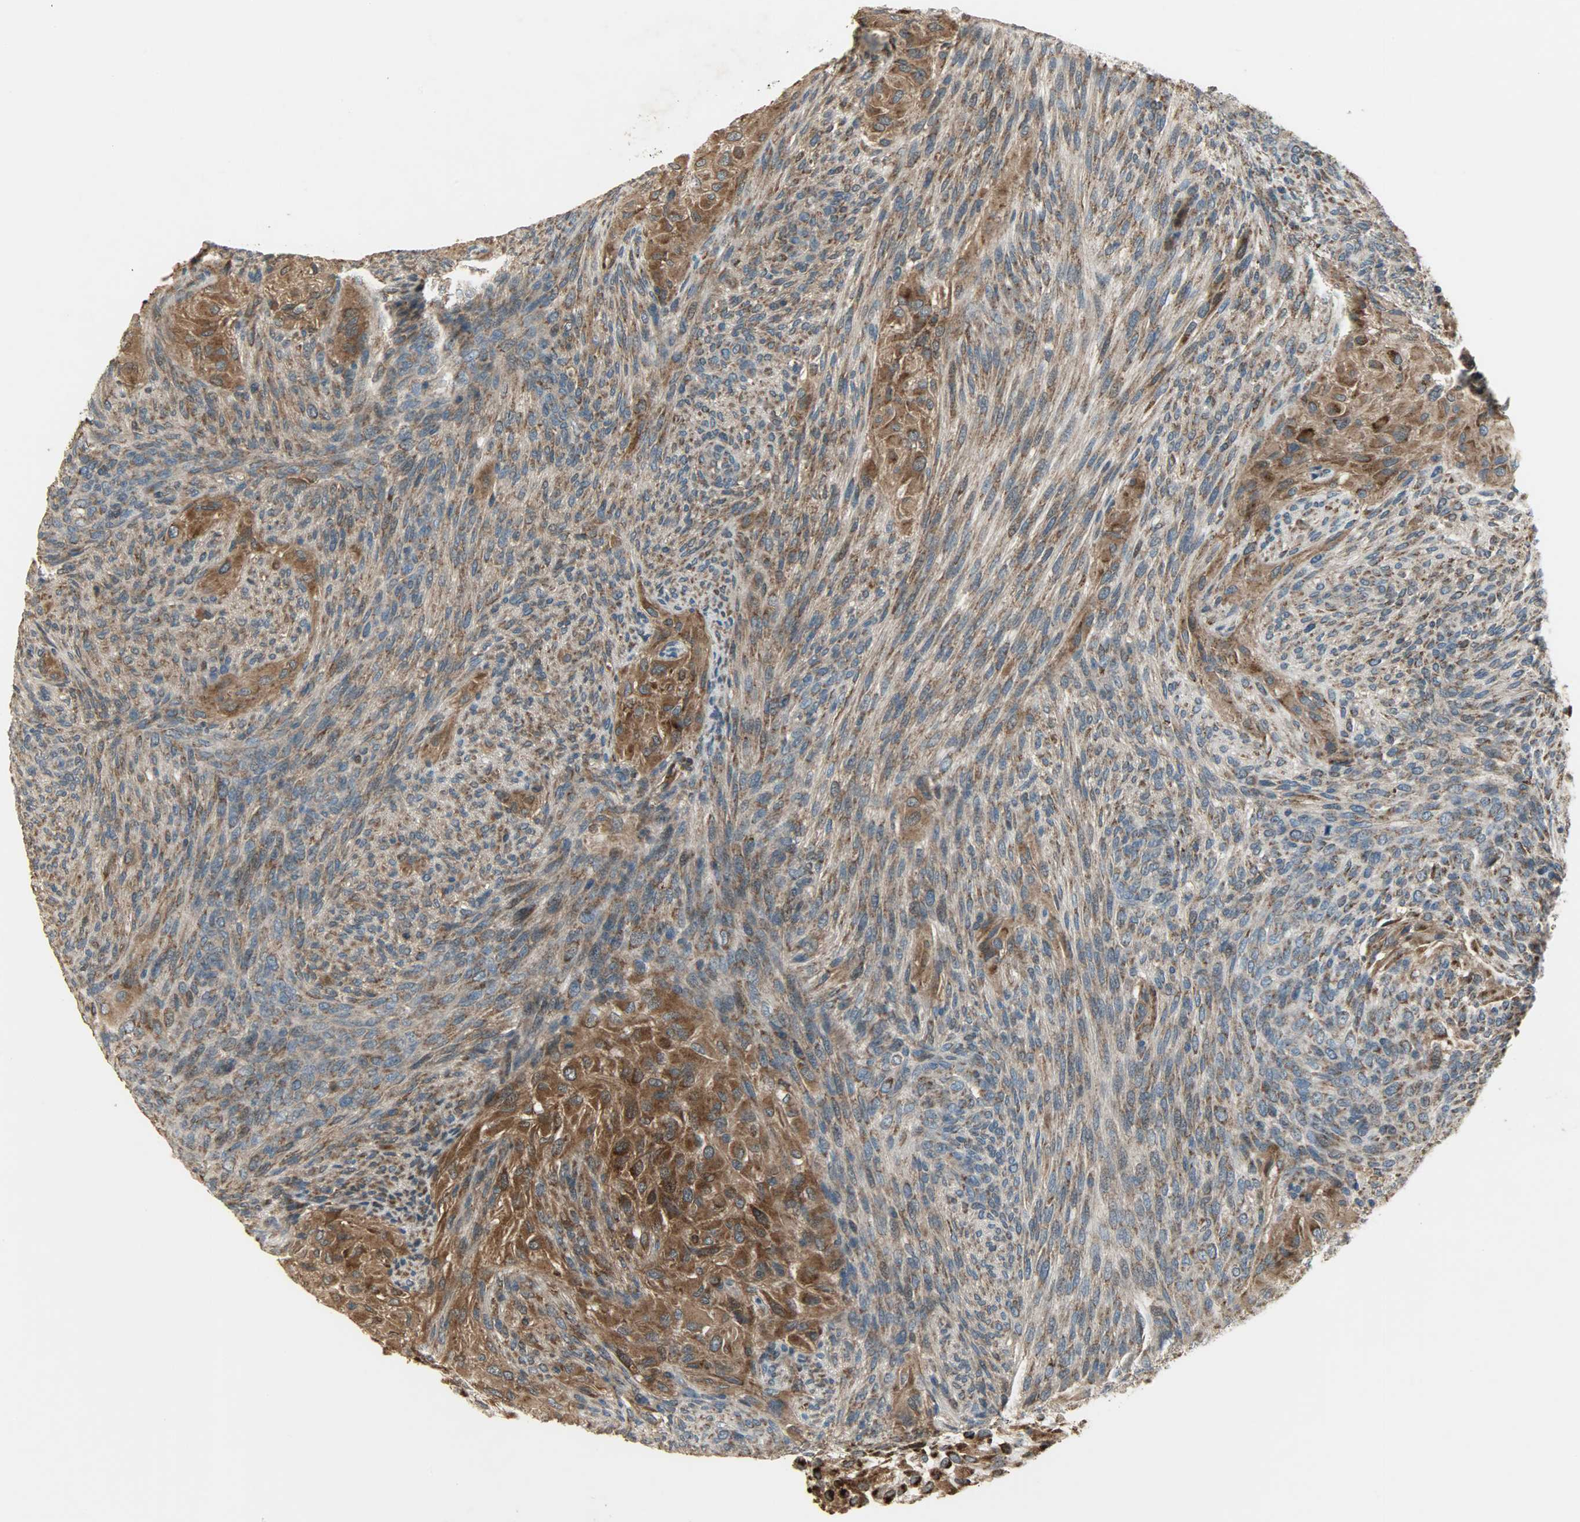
{"staining": {"intensity": "strong", "quantity": ">75%", "location": "cytoplasmic/membranous"}, "tissue": "glioma", "cell_type": "Tumor cells", "image_type": "cancer", "snomed": [{"axis": "morphology", "description": "Glioma, malignant, High grade"}, {"axis": "topography", "description": "Cerebral cortex"}], "caption": "IHC of glioma exhibits high levels of strong cytoplasmic/membranous expression in about >75% of tumor cells.", "gene": "AMT", "patient": {"sex": "female", "age": 55}}